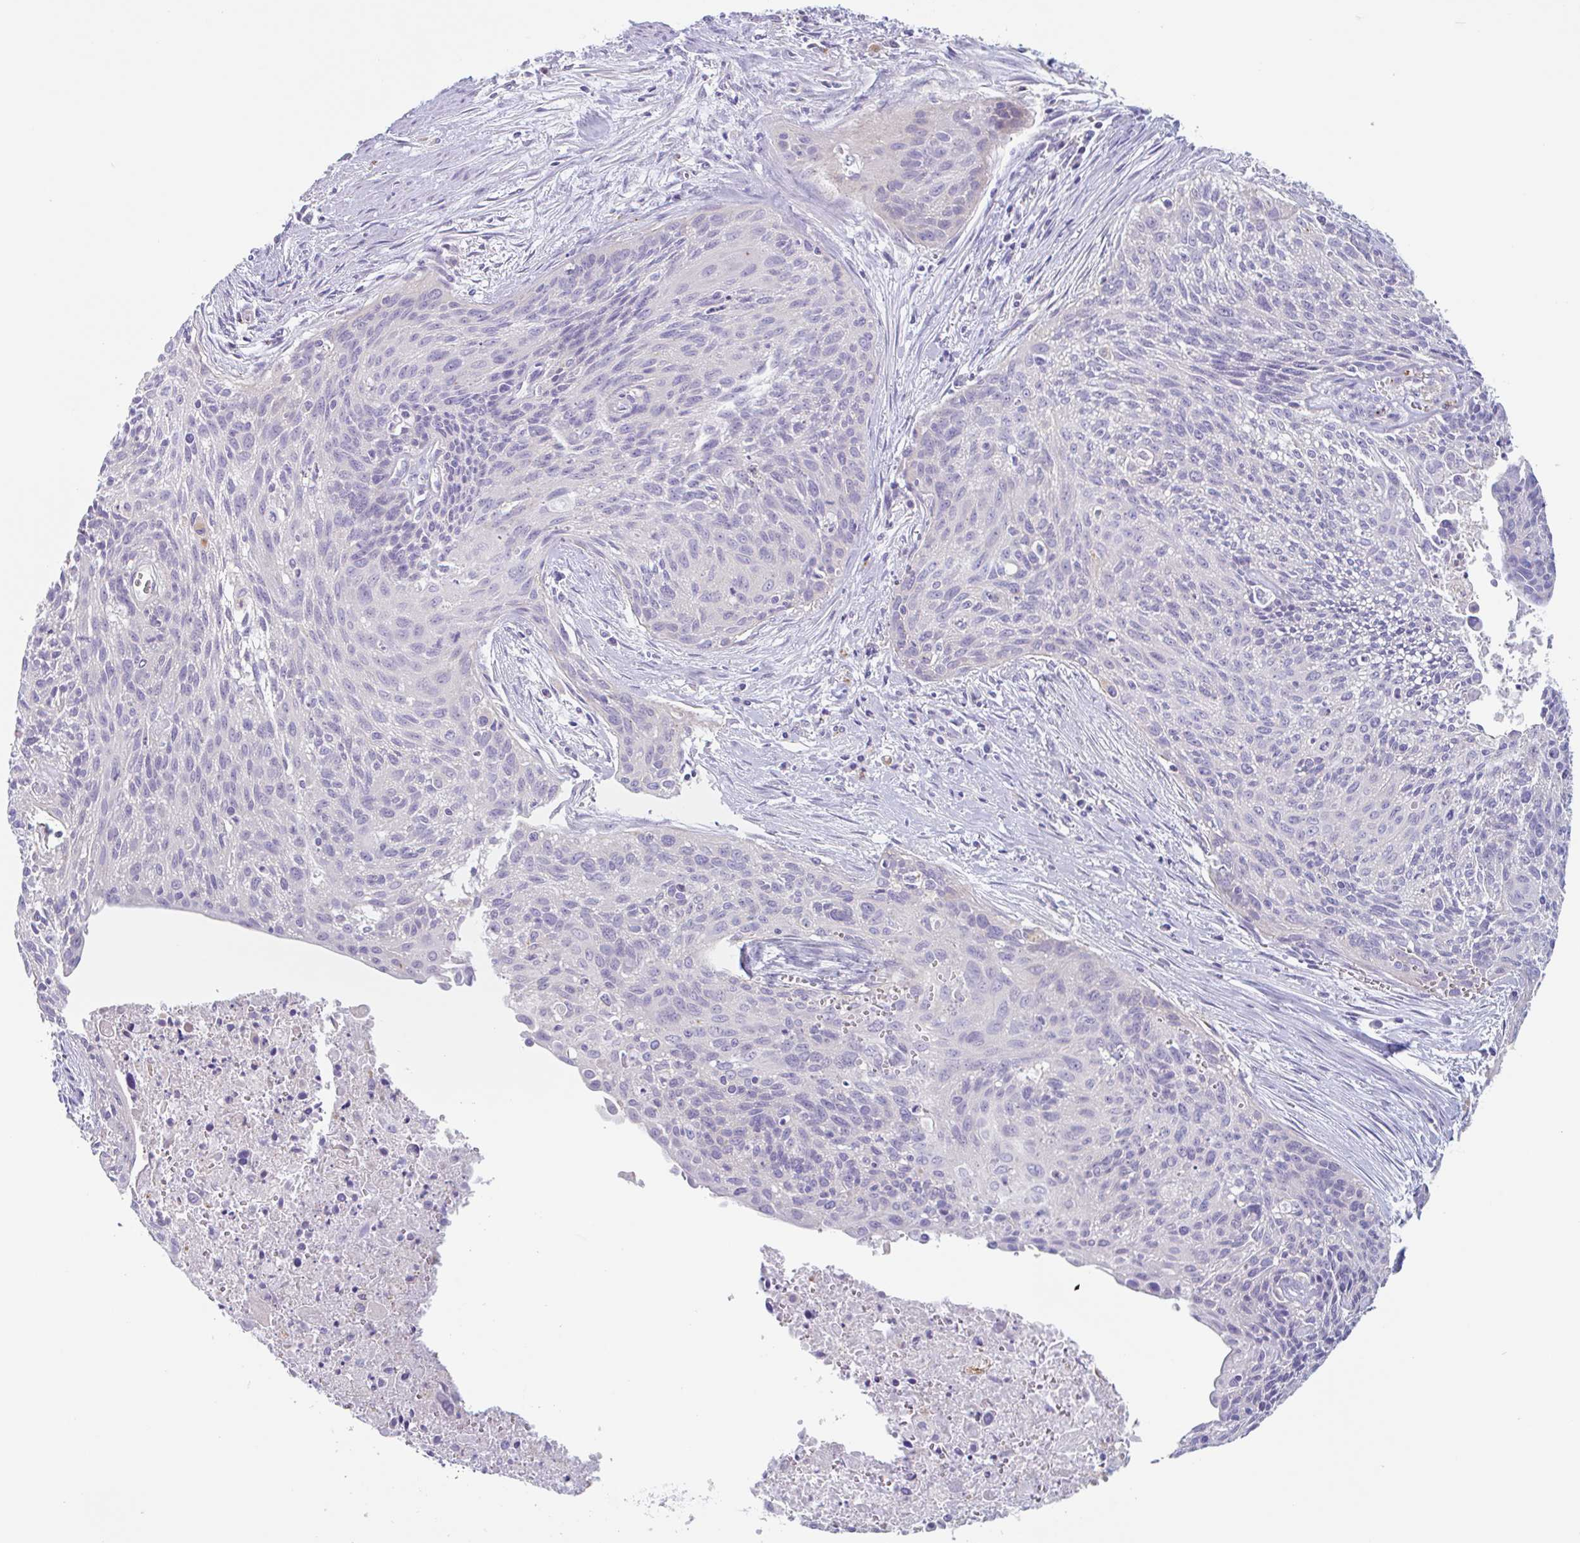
{"staining": {"intensity": "negative", "quantity": "none", "location": "none"}, "tissue": "cervical cancer", "cell_type": "Tumor cells", "image_type": "cancer", "snomed": [{"axis": "morphology", "description": "Squamous cell carcinoma, NOS"}, {"axis": "topography", "description": "Cervix"}], "caption": "The photomicrograph shows no staining of tumor cells in cervical cancer (squamous cell carcinoma).", "gene": "LENG9", "patient": {"sex": "female", "age": 55}}